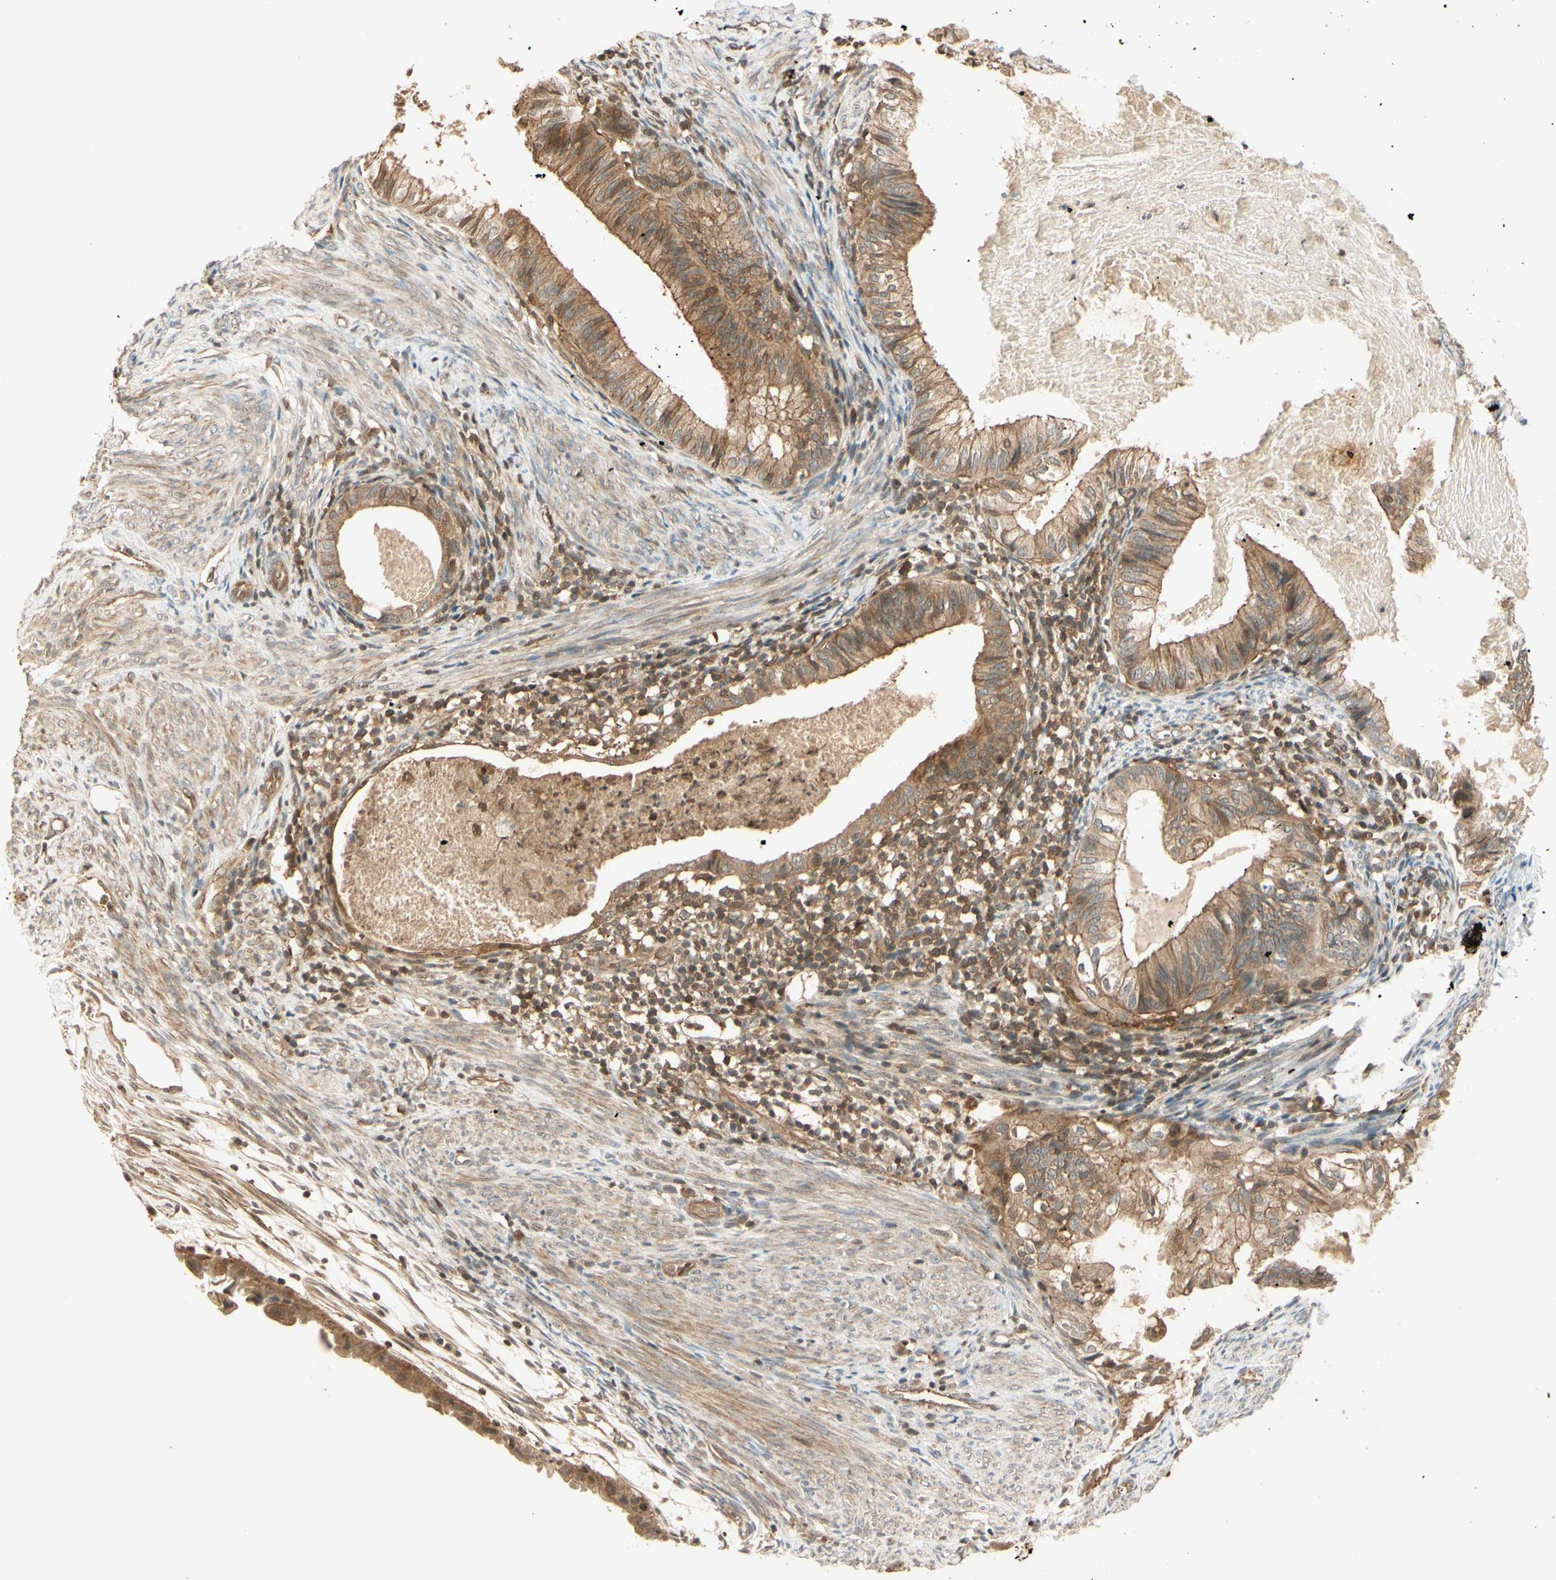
{"staining": {"intensity": "moderate", "quantity": ">75%", "location": "cytoplasmic/membranous"}, "tissue": "cervical cancer", "cell_type": "Tumor cells", "image_type": "cancer", "snomed": [{"axis": "morphology", "description": "Normal tissue, NOS"}, {"axis": "morphology", "description": "Adenocarcinoma, NOS"}, {"axis": "topography", "description": "Cervix"}, {"axis": "topography", "description": "Endometrium"}], "caption": "There is medium levels of moderate cytoplasmic/membranous positivity in tumor cells of adenocarcinoma (cervical), as demonstrated by immunohistochemical staining (brown color).", "gene": "EPHA8", "patient": {"sex": "female", "age": 86}}